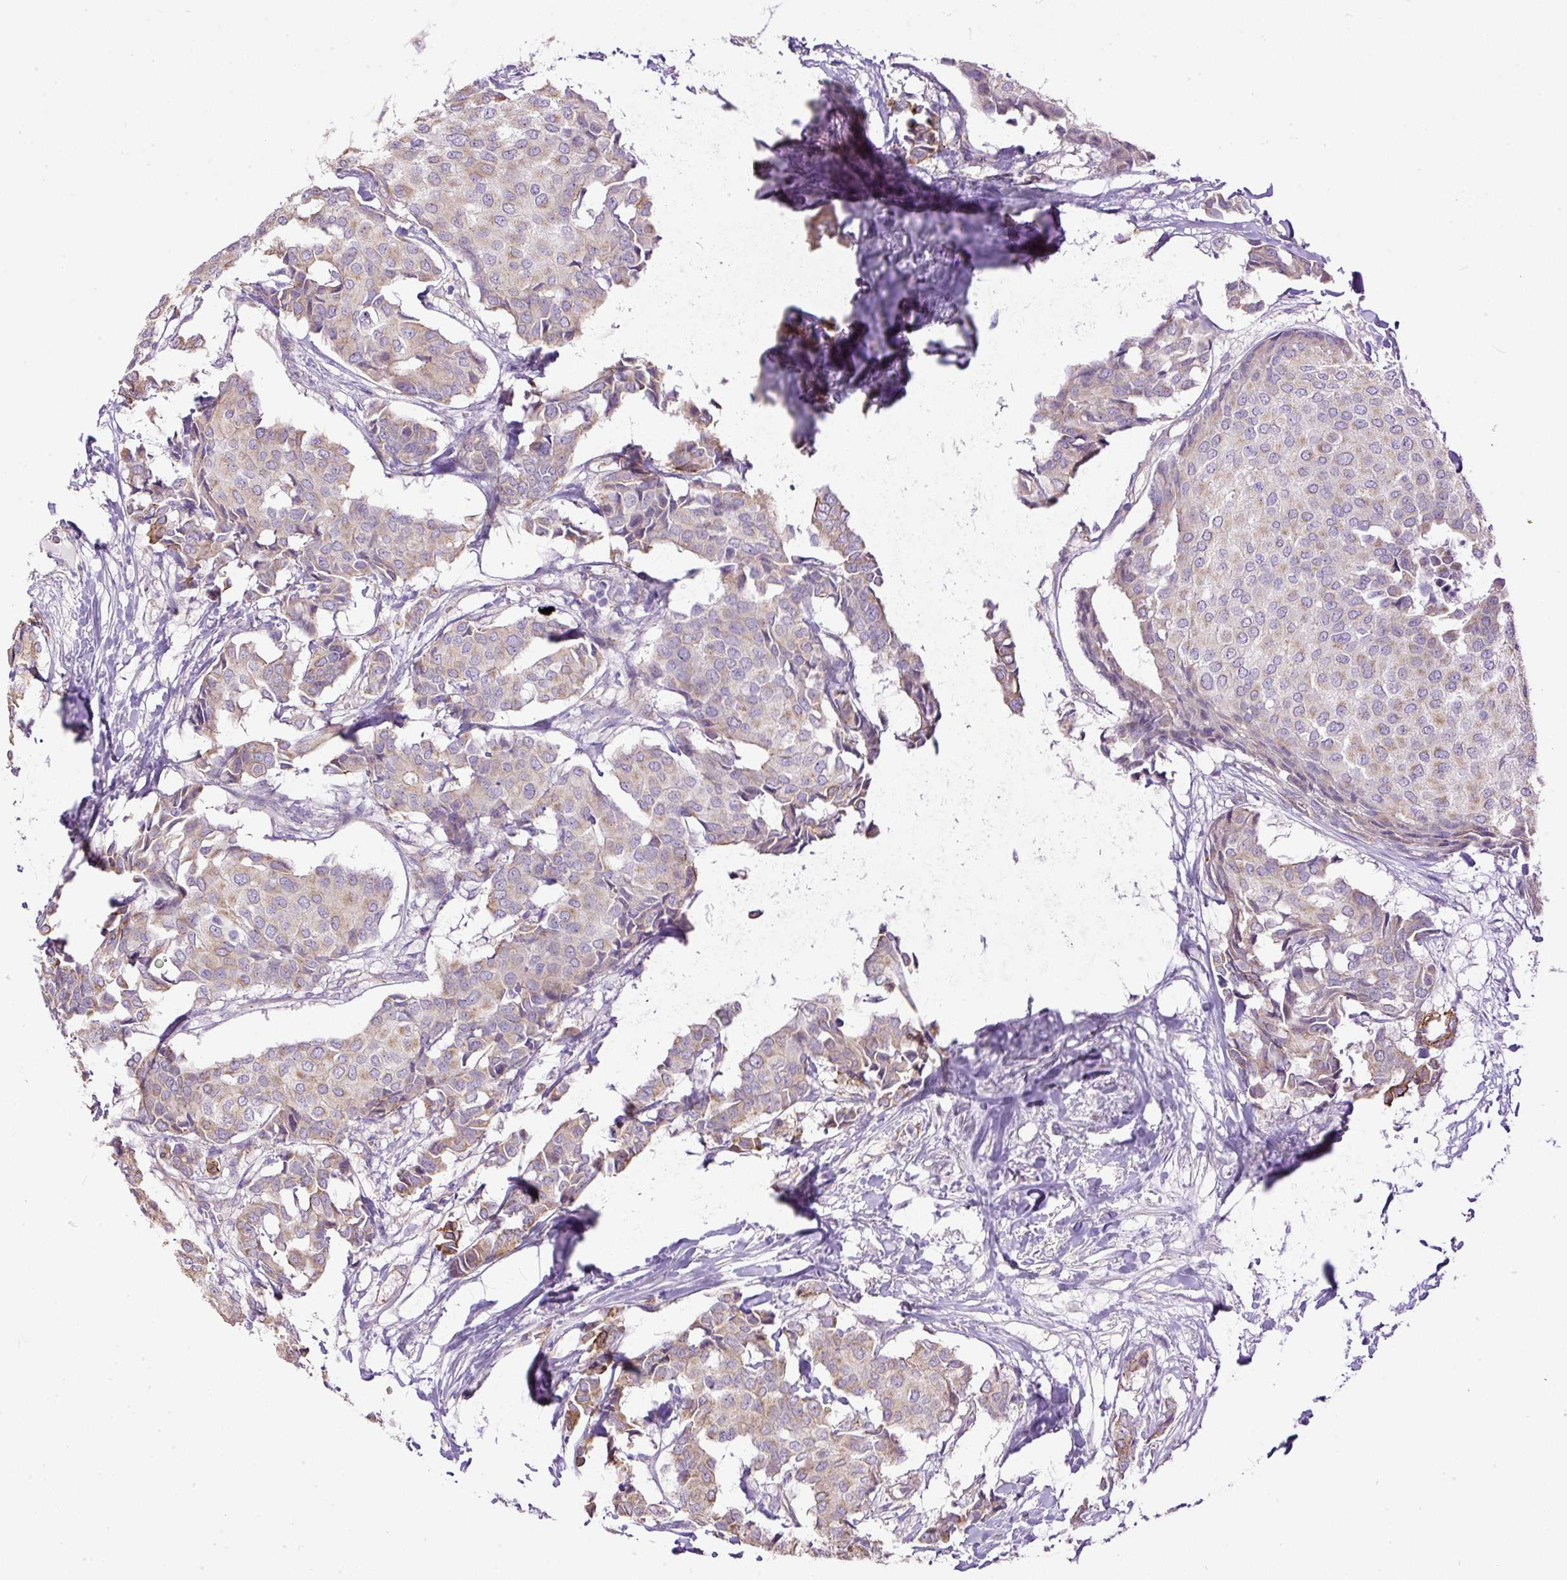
{"staining": {"intensity": "weak", "quantity": "25%-75%", "location": "cytoplasmic/membranous"}, "tissue": "breast cancer", "cell_type": "Tumor cells", "image_type": "cancer", "snomed": [{"axis": "morphology", "description": "Duct carcinoma"}, {"axis": "topography", "description": "Breast"}], "caption": "About 25%-75% of tumor cells in invasive ductal carcinoma (breast) show weak cytoplasmic/membranous protein expression as visualized by brown immunohistochemical staining.", "gene": "MAGEB16", "patient": {"sex": "female", "age": 75}}